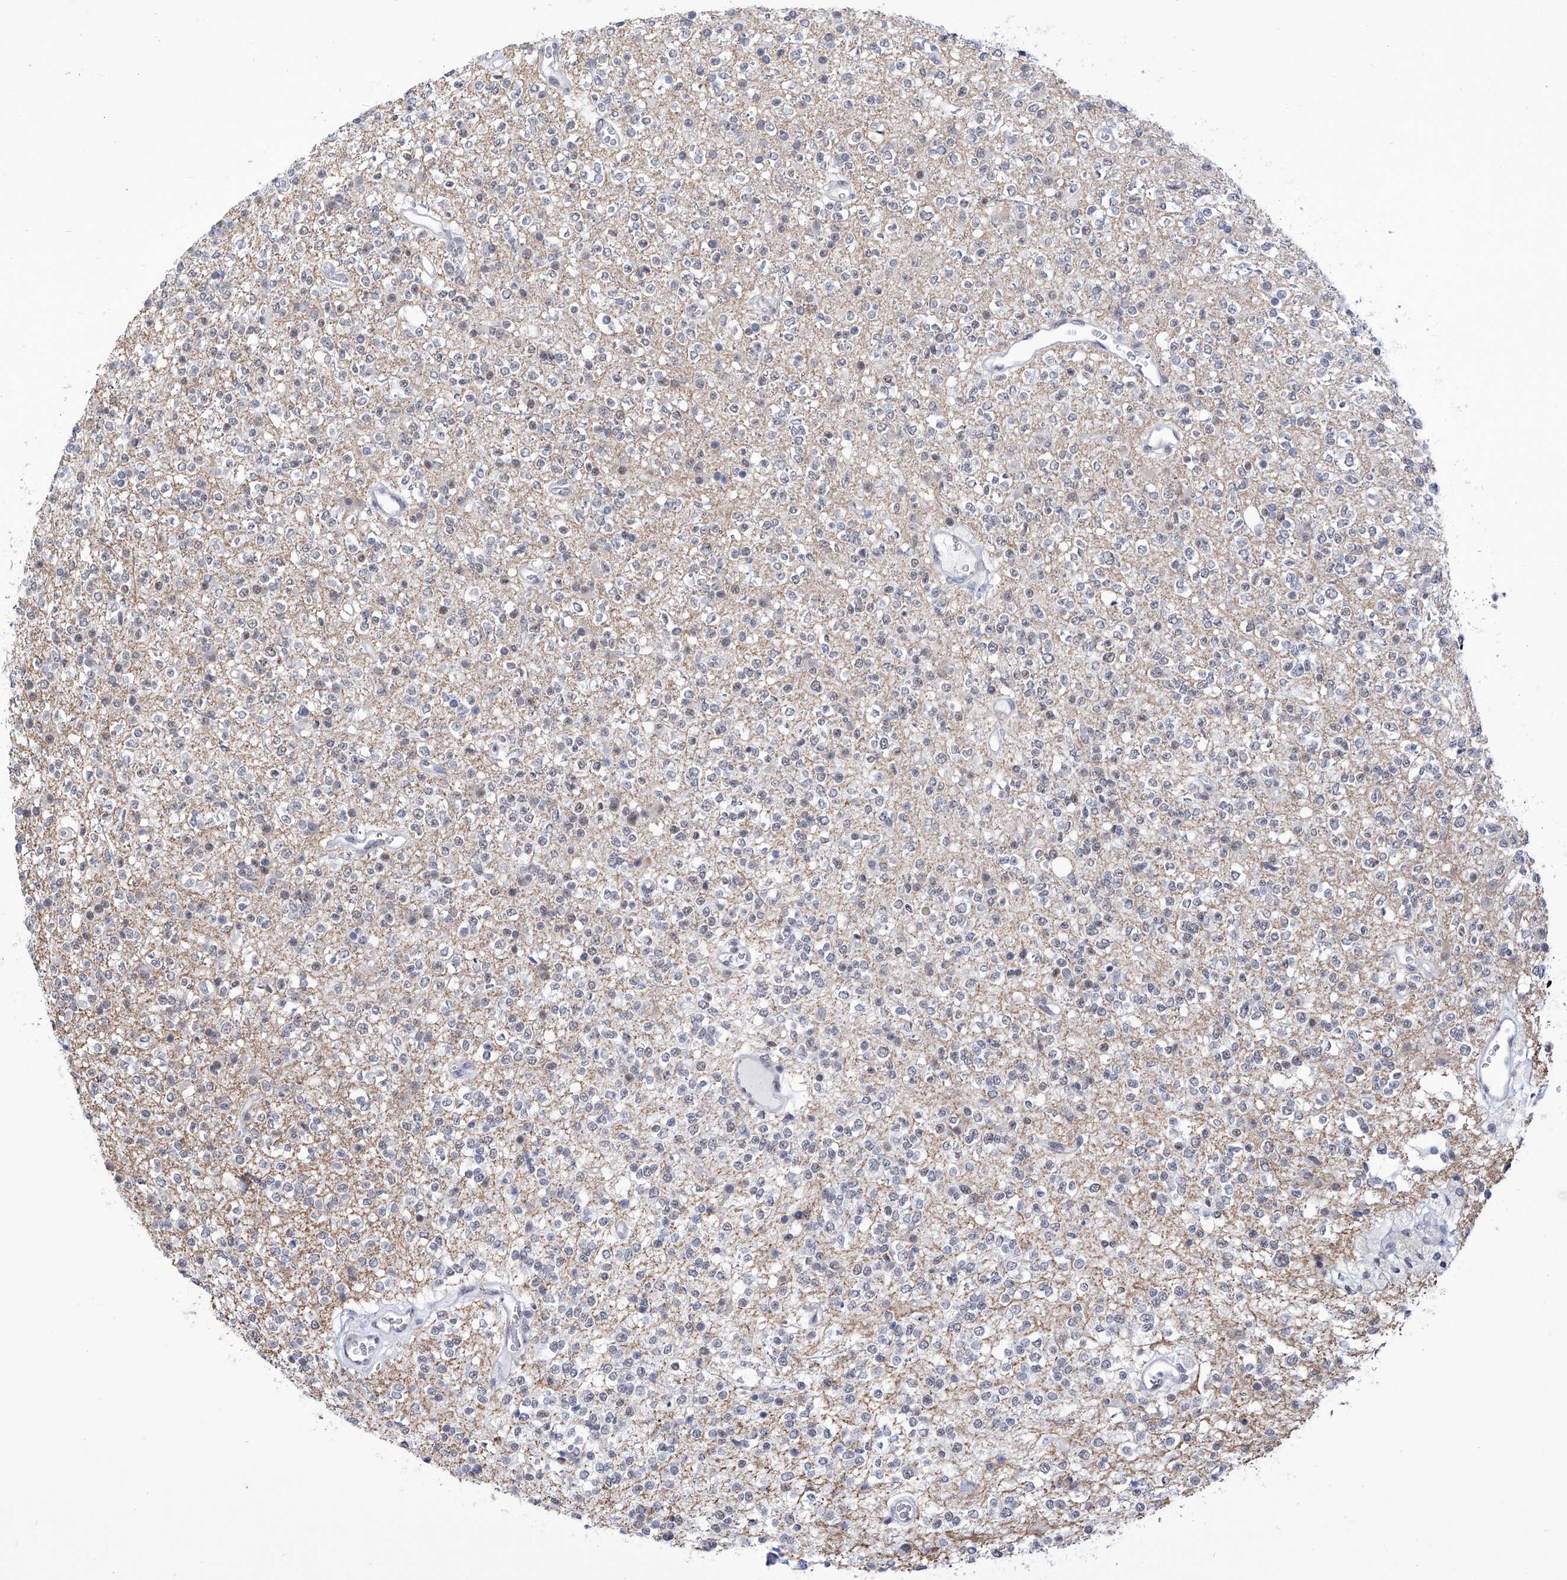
{"staining": {"intensity": "negative", "quantity": "none", "location": "none"}, "tissue": "glioma", "cell_type": "Tumor cells", "image_type": "cancer", "snomed": [{"axis": "morphology", "description": "Glioma, malignant, High grade"}, {"axis": "topography", "description": "Brain"}], "caption": "Tumor cells show no significant protein positivity in glioma.", "gene": "SART1", "patient": {"sex": "male", "age": 34}}